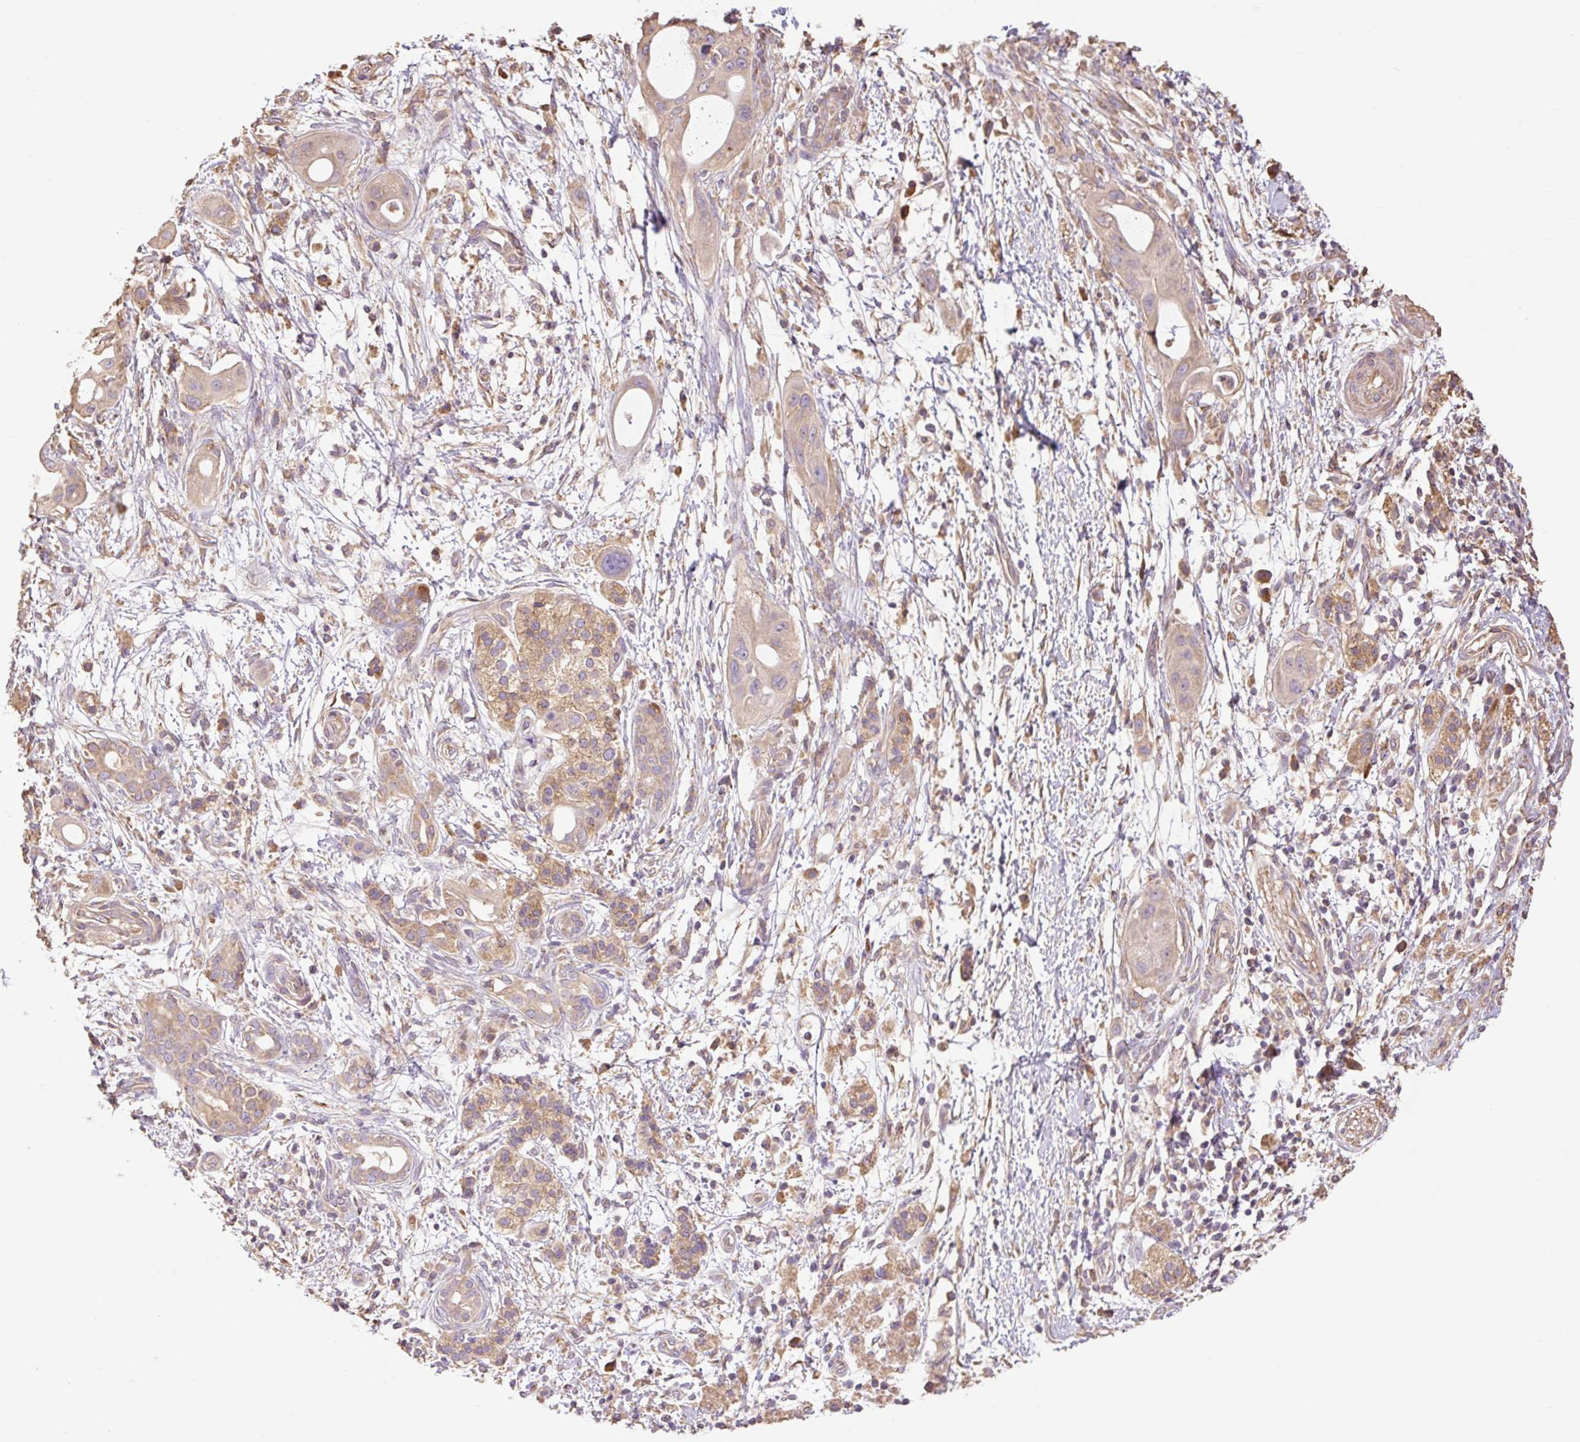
{"staining": {"intensity": "weak", "quantity": "25%-75%", "location": "cytoplasmic/membranous"}, "tissue": "pancreatic cancer", "cell_type": "Tumor cells", "image_type": "cancer", "snomed": [{"axis": "morphology", "description": "Adenocarcinoma, NOS"}, {"axis": "topography", "description": "Pancreas"}], "caption": "Immunohistochemical staining of pancreatic cancer (adenocarcinoma) exhibits low levels of weak cytoplasmic/membranous protein expression in approximately 25%-75% of tumor cells.", "gene": "DESI1", "patient": {"sex": "male", "age": 68}}